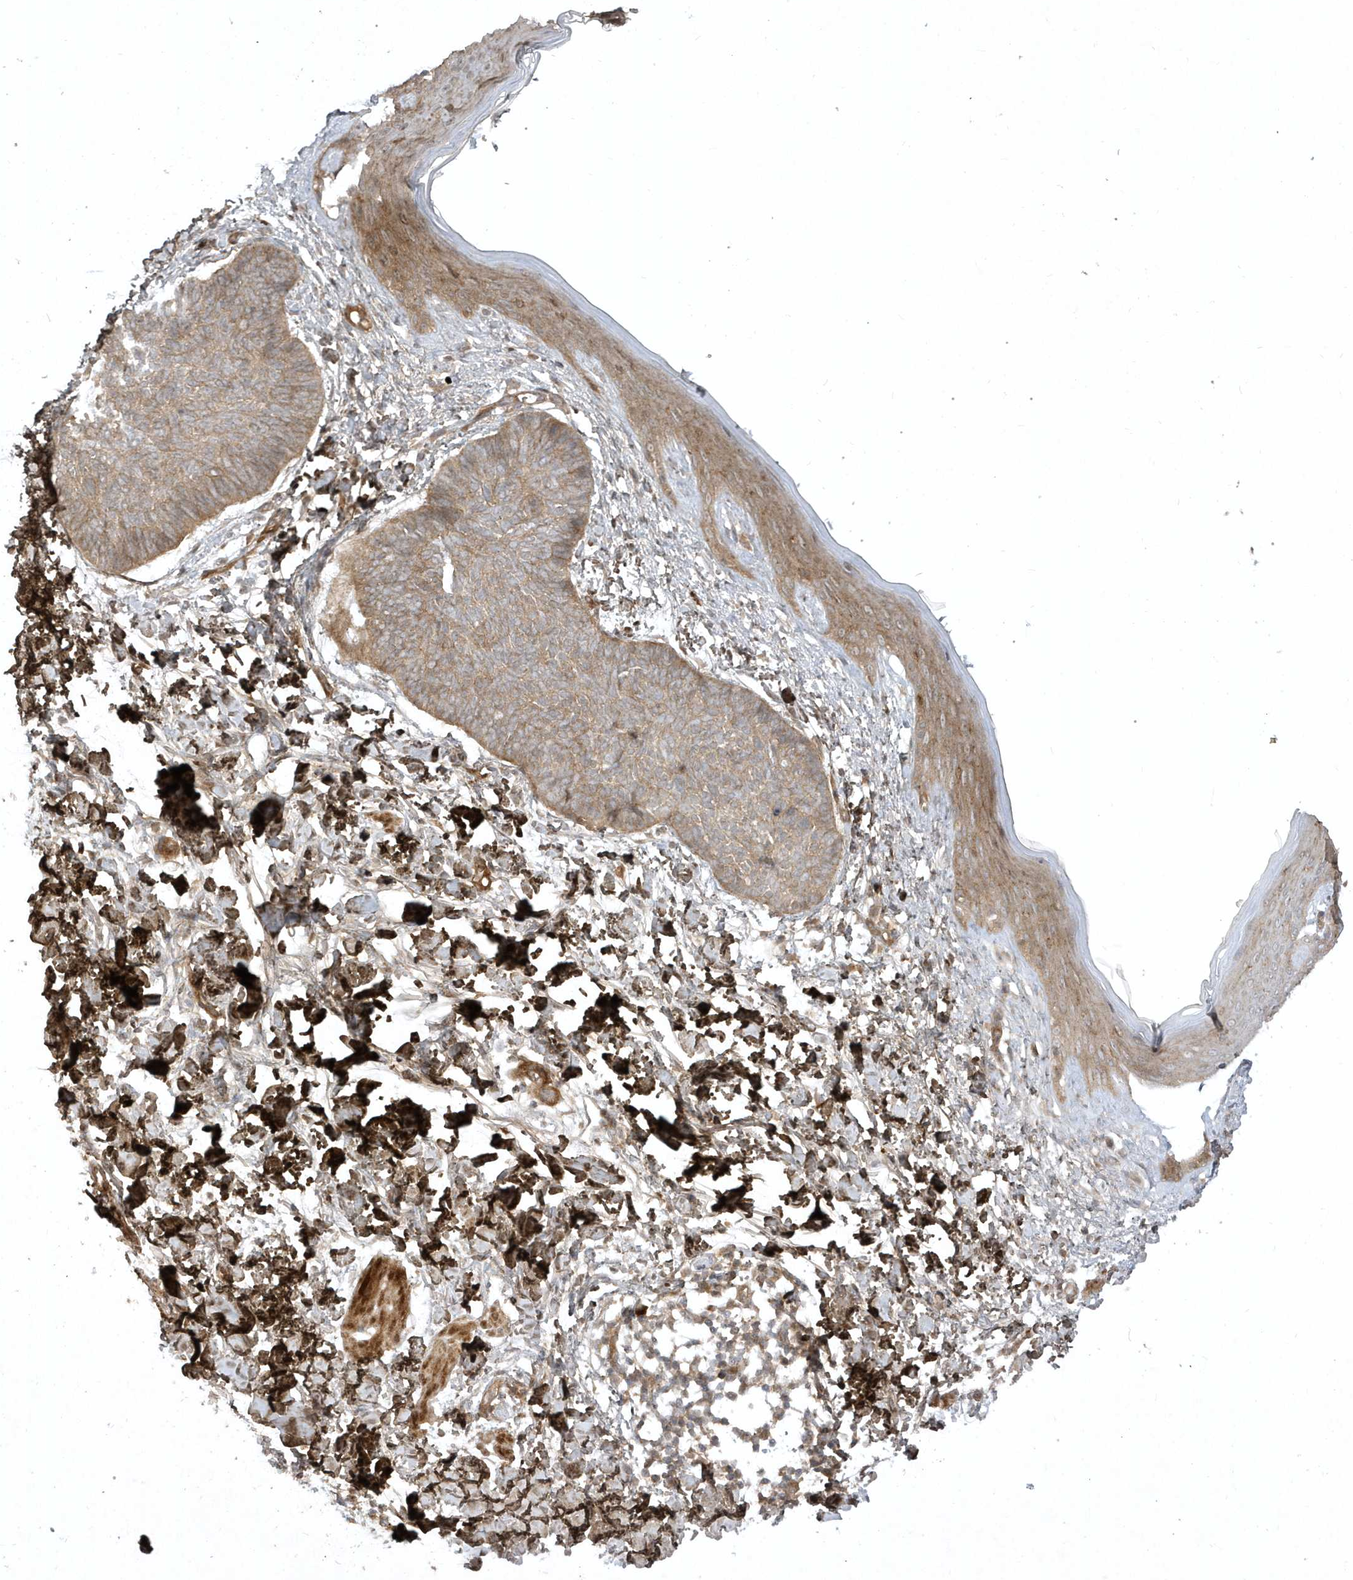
{"staining": {"intensity": "weak", "quantity": "25%-75%", "location": "cytoplasmic/membranous"}, "tissue": "skin cancer", "cell_type": "Tumor cells", "image_type": "cancer", "snomed": [{"axis": "morphology", "description": "Normal tissue, NOS"}, {"axis": "morphology", "description": "Basal cell carcinoma"}, {"axis": "topography", "description": "Skin"}], "caption": "IHC of skin basal cell carcinoma demonstrates low levels of weak cytoplasmic/membranous positivity in about 25%-75% of tumor cells.", "gene": "FAM83C", "patient": {"sex": "male", "age": 50}}